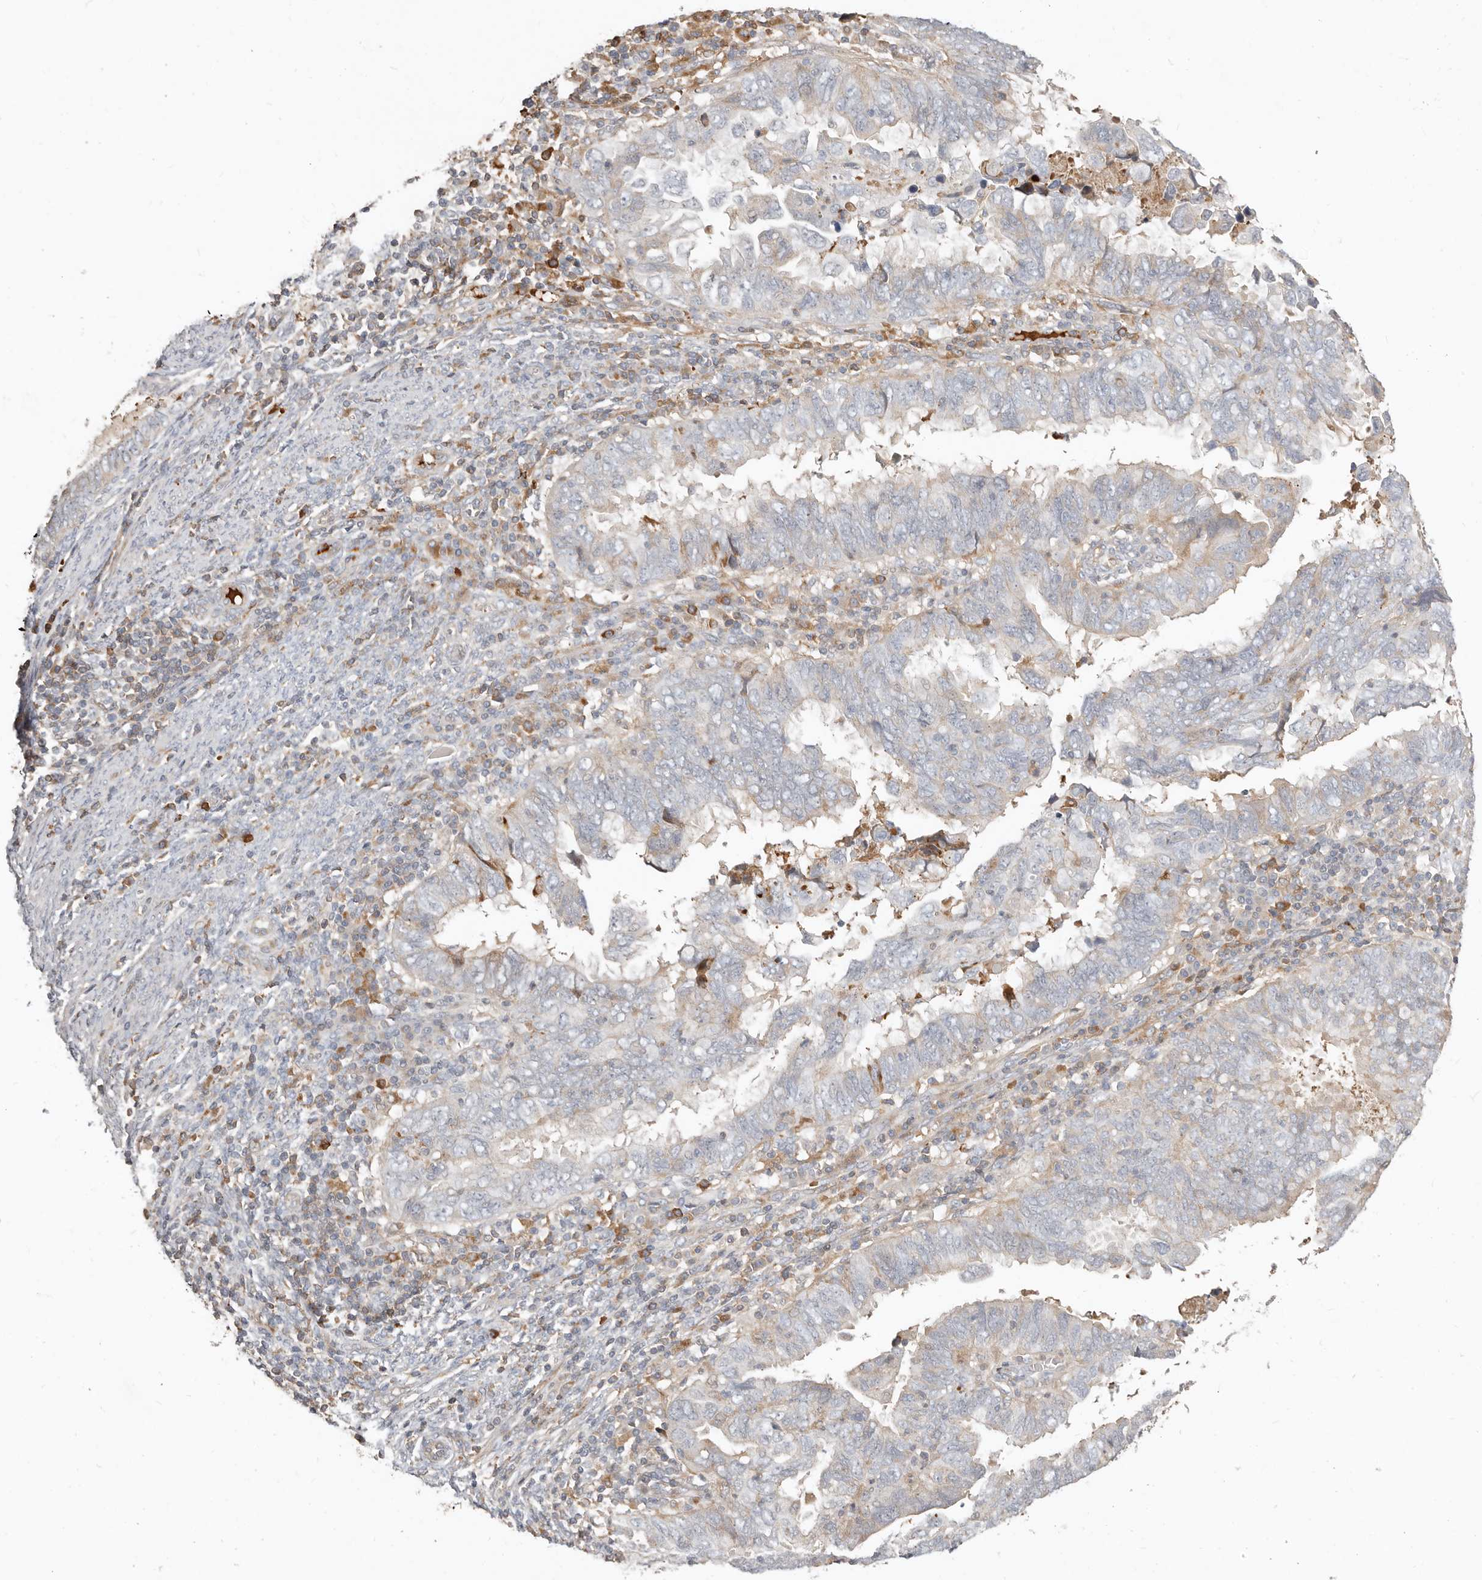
{"staining": {"intensity": "negative", "quantity": "none", "location": "none"}, "tissue": "endometrial cancer", "cell_type": "Tumor cells", "image_type": "cancer", "snomed": [{"axis": "morphology", "description": "Adenocarcinoma, NOS"}, {"axis": "topography", "description": "Uterus"}], "caption": "The IHC histopathology image has no significant staining in tumor cells of adenocarcinoma (endometrial) tissue.", "gene": "MTFR2", "patient": {"sex": "female", "age": 77}}